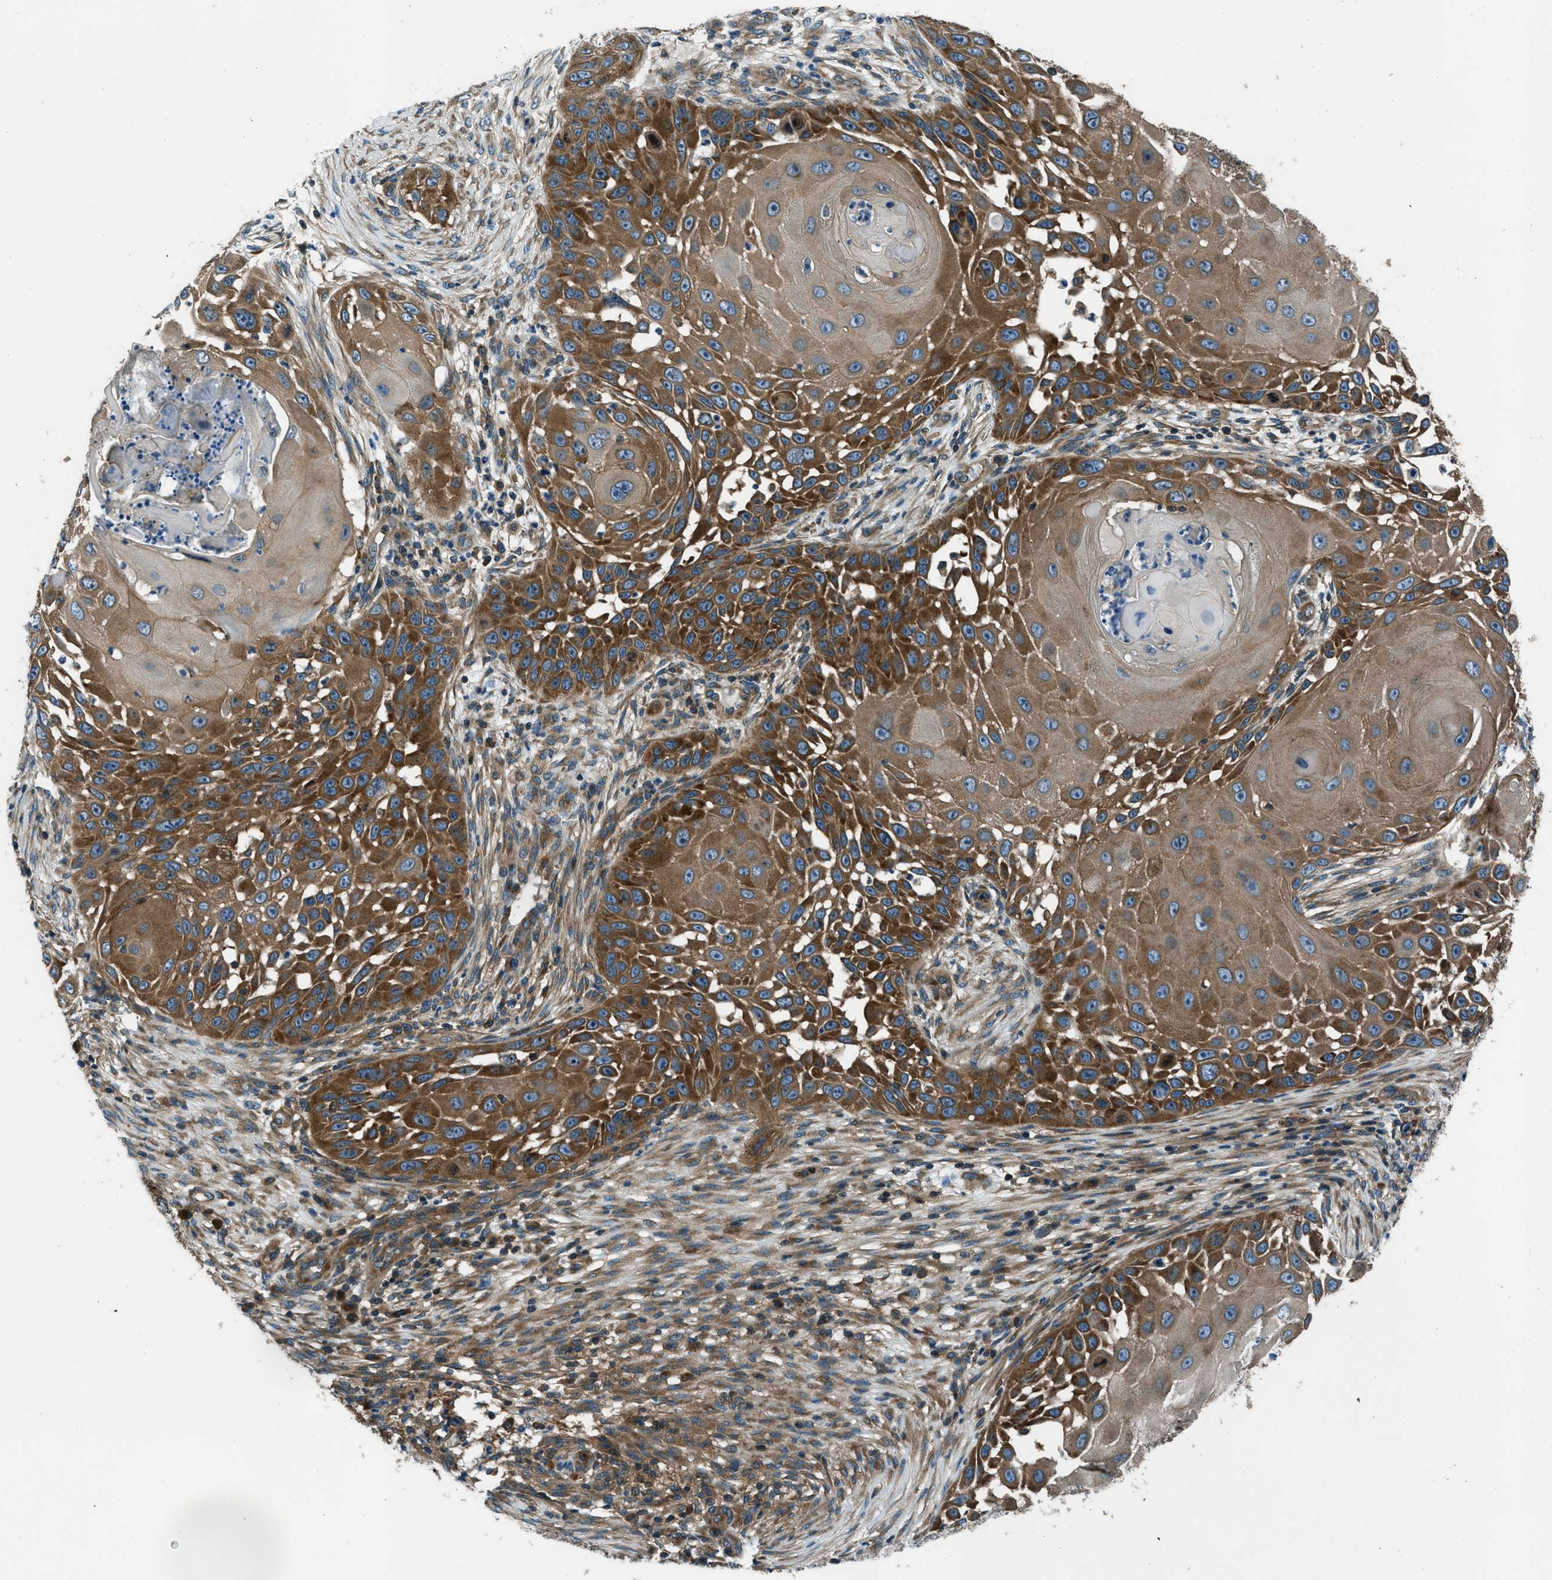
{"staining": {"intensity": "strong", "quantity": "25%-75%", "location": "cytoplasmic/membranous"}, "tissue": "skin cancer", "cell_type": "Tumor cells", "image_type": "cancer", "snomed": [{"axis": "morphology", "description": "Squamous cell carcinoma, NOS"}, {"axis": "topography", "description": "Skin"}], "caption": "Approximately 25%-75% of tumor cells in human skin cancer demonstrate strong cytoplasmic/membranous protein positivity as visualized by brown immunohistochemical staining.", "gene": "ARFGAP2", "patient": {"sex": "female", "age": 44}}